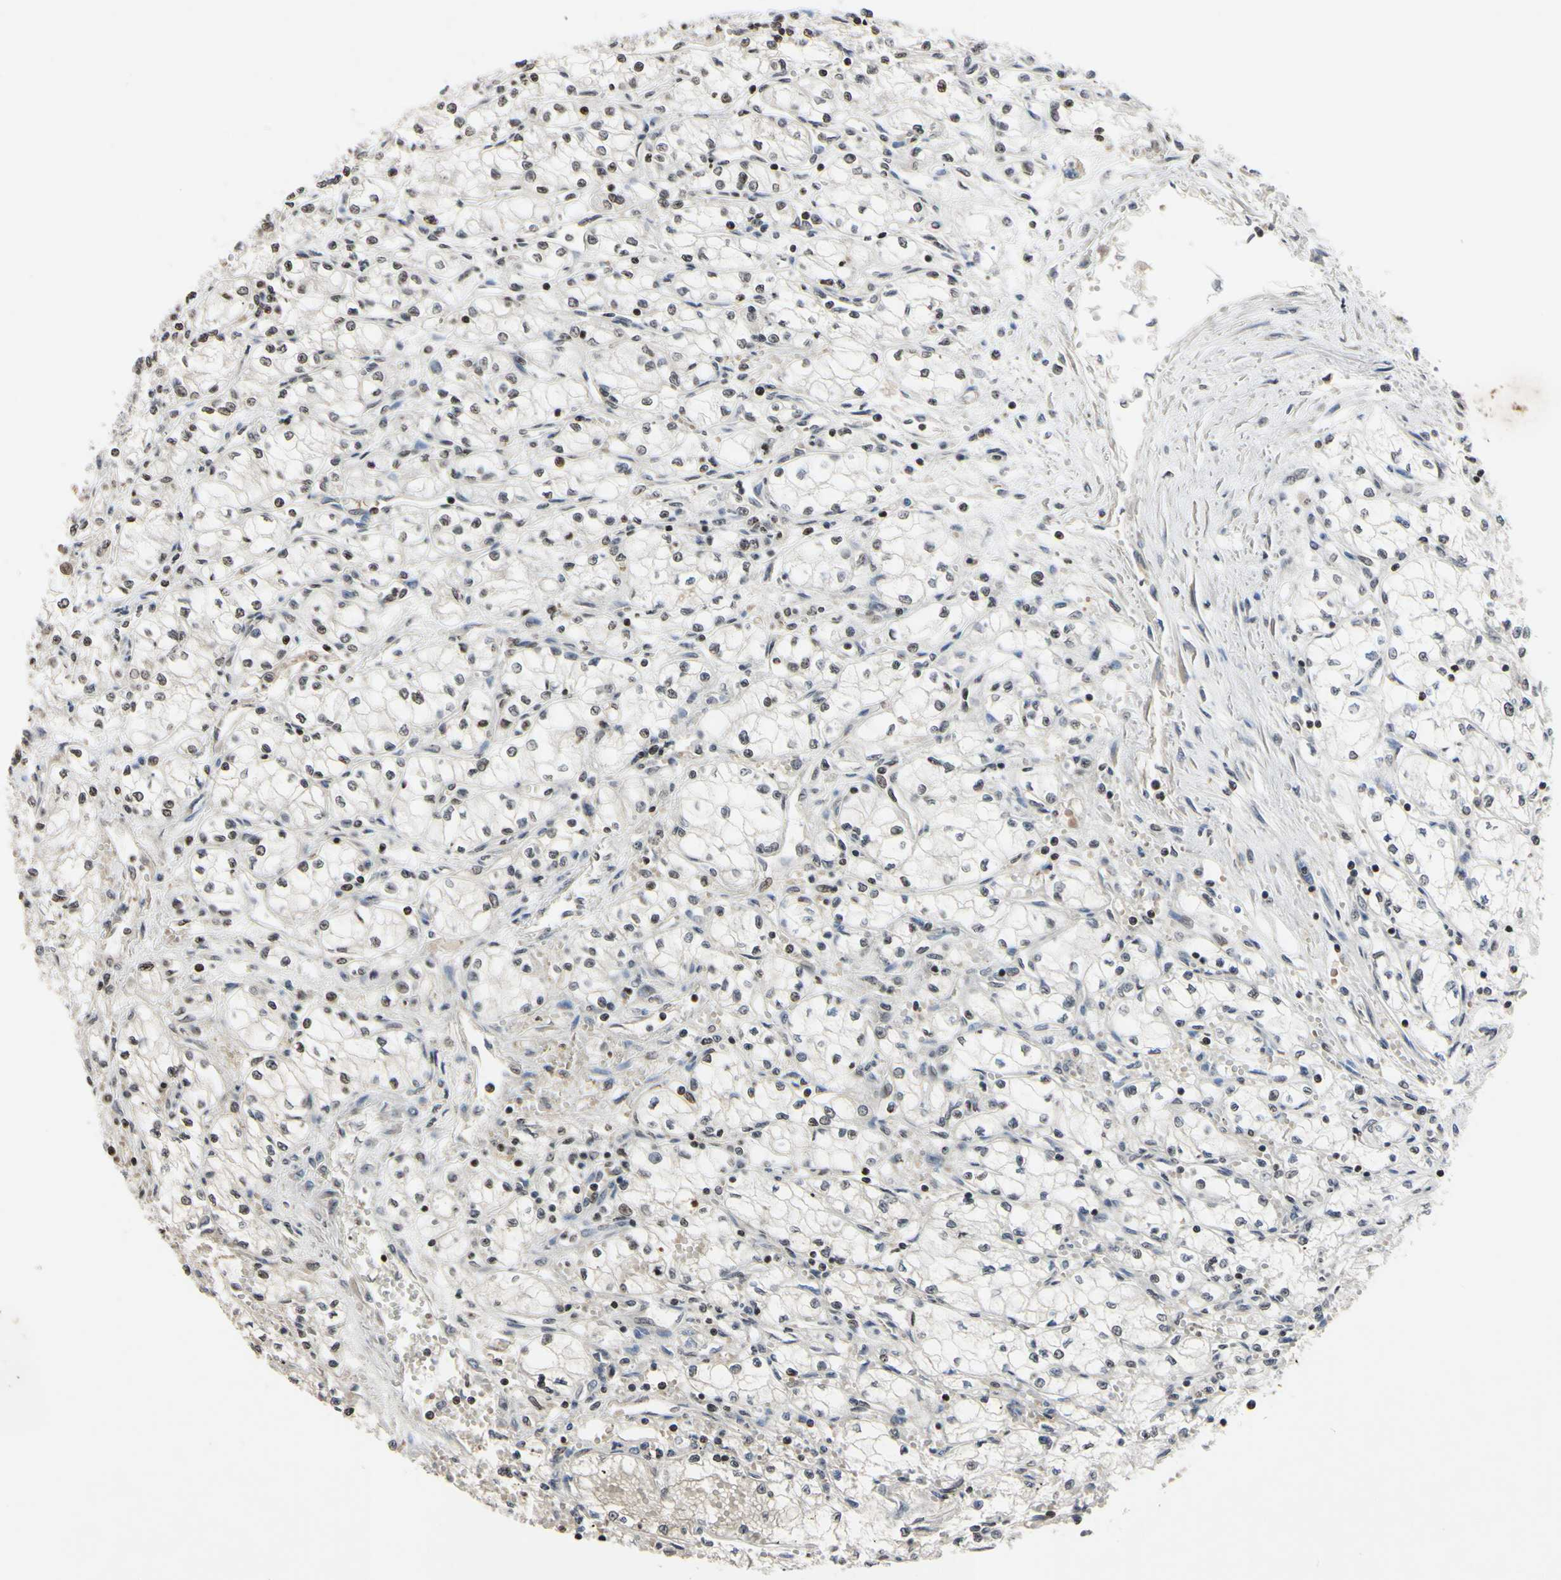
{"staining": {"intensity": "moderate", "quantity": "<25%", "location": "nuclear"}, "tissue": "renal cancer", "cell_type": "Tumor cells", "image_type": "cancer", "snomed": [{"axis": "morphology", "description": "Normal tissue, NOS"}, {"axis": "morphology", "description": "Adenocarcinoma, NOS"}, {"axis": "topography", "description": "Kidney"}], "caption": "Human renal cancer stained with a protein marker shows moderate staining in tumor cells.", "gene": "ARG1", "patient": {"sex": "male", "age": 59}}